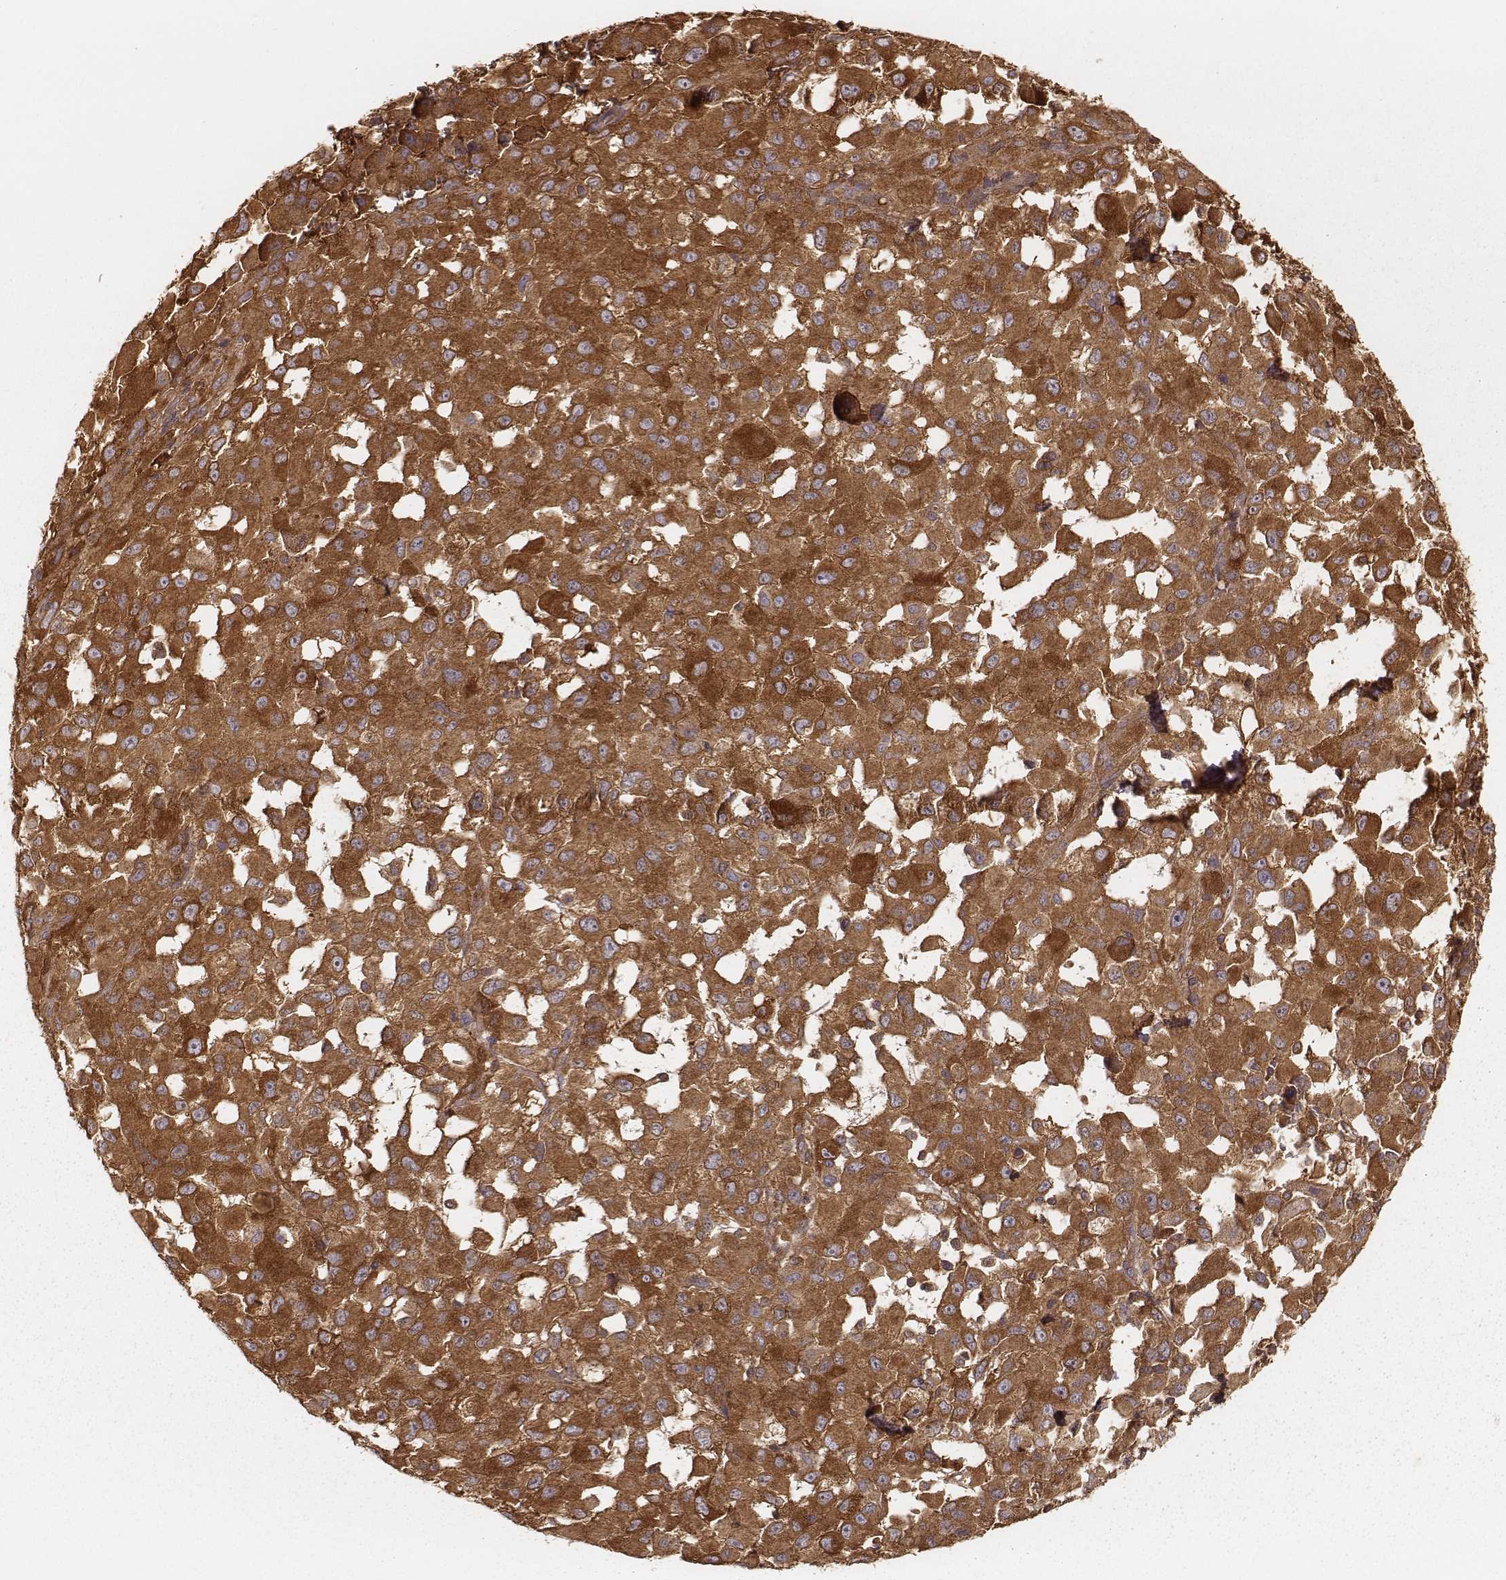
{"staining": {"intensity": "strong", "quantity": ">75%", "location": "cytoplasmic/membranous"}, "tissue": "melanoma", "cell_type": "Tumor cells", "image_type": "cancer", "snomed": [{"axis": "morphology", "description": "Malignant melanoma, Metastatic site"}, {"axis": "topography", "description": "Lymph node"}], "caption": "Protein expression analysis of malignant melanoma (metastatic site) displays strong cytoplasmic/membranous staining in approximately >75% of tumor cells.", "gene": "CARS1", "patient": {"sex": "male", "age": 50}}